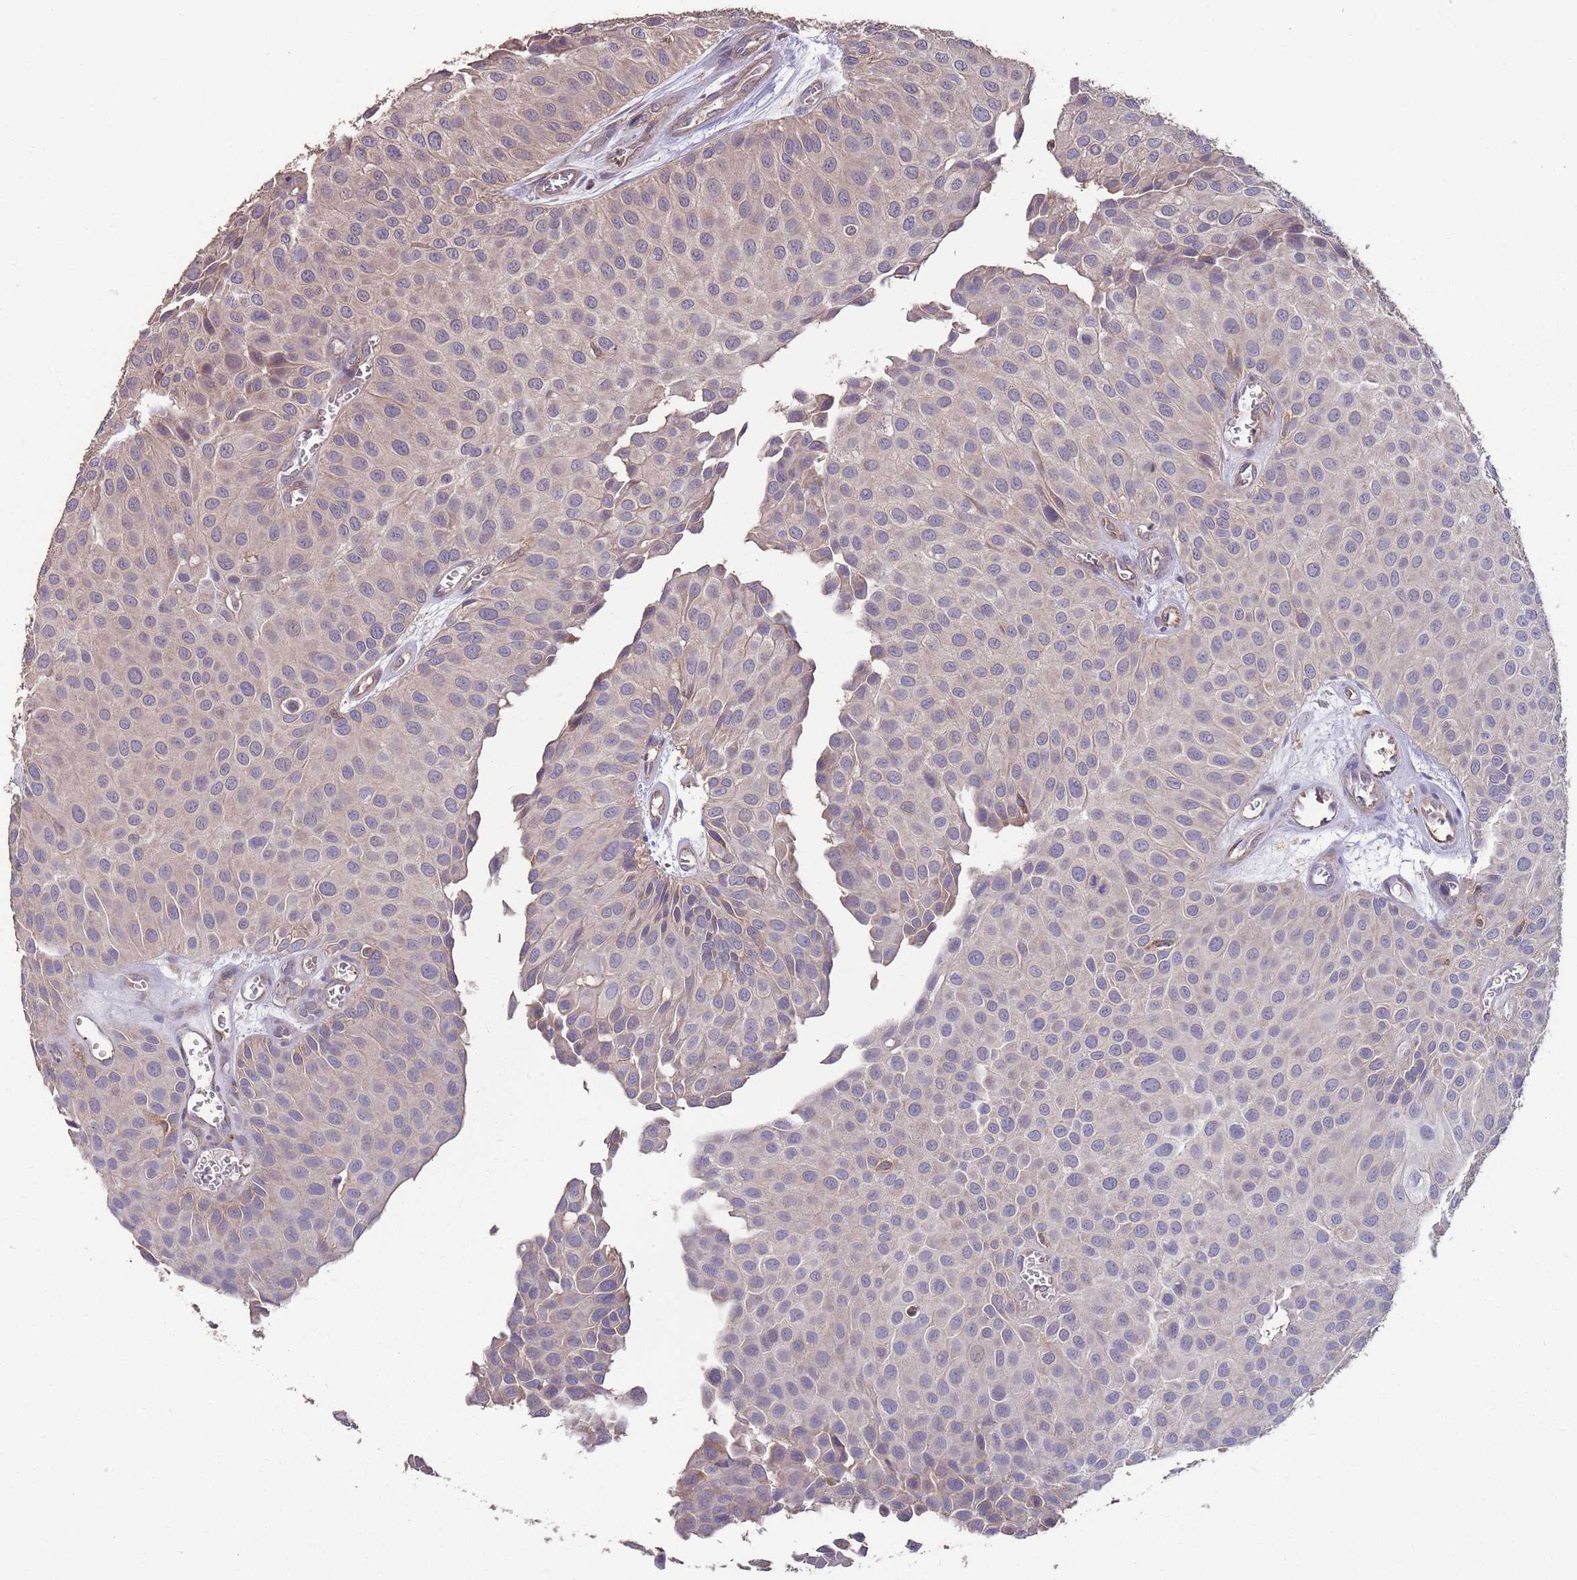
{"staining": {"intensity": "negative", "quantity": "none", "location": "none"}, "tissue": "urothelial cancer", "cell_type": "Tumor cells", "image_type": "cancer", "snomed": [{"axis": "morphology", "description": "Urothelial carcinoma, Low grade"}, {"axis": "topography", "description": "Urinary bladder"}], "caption": "Immunohistochemistry (IHC) image of neoplastic tissue: urothelial carcinoma (low-grade) stained with DAB (3,3'-diaminobenzidine) shows no significant protein staining in tumor cells.", "gene": "NUDT21", "patient": {"sex": "male", "age": 88}}